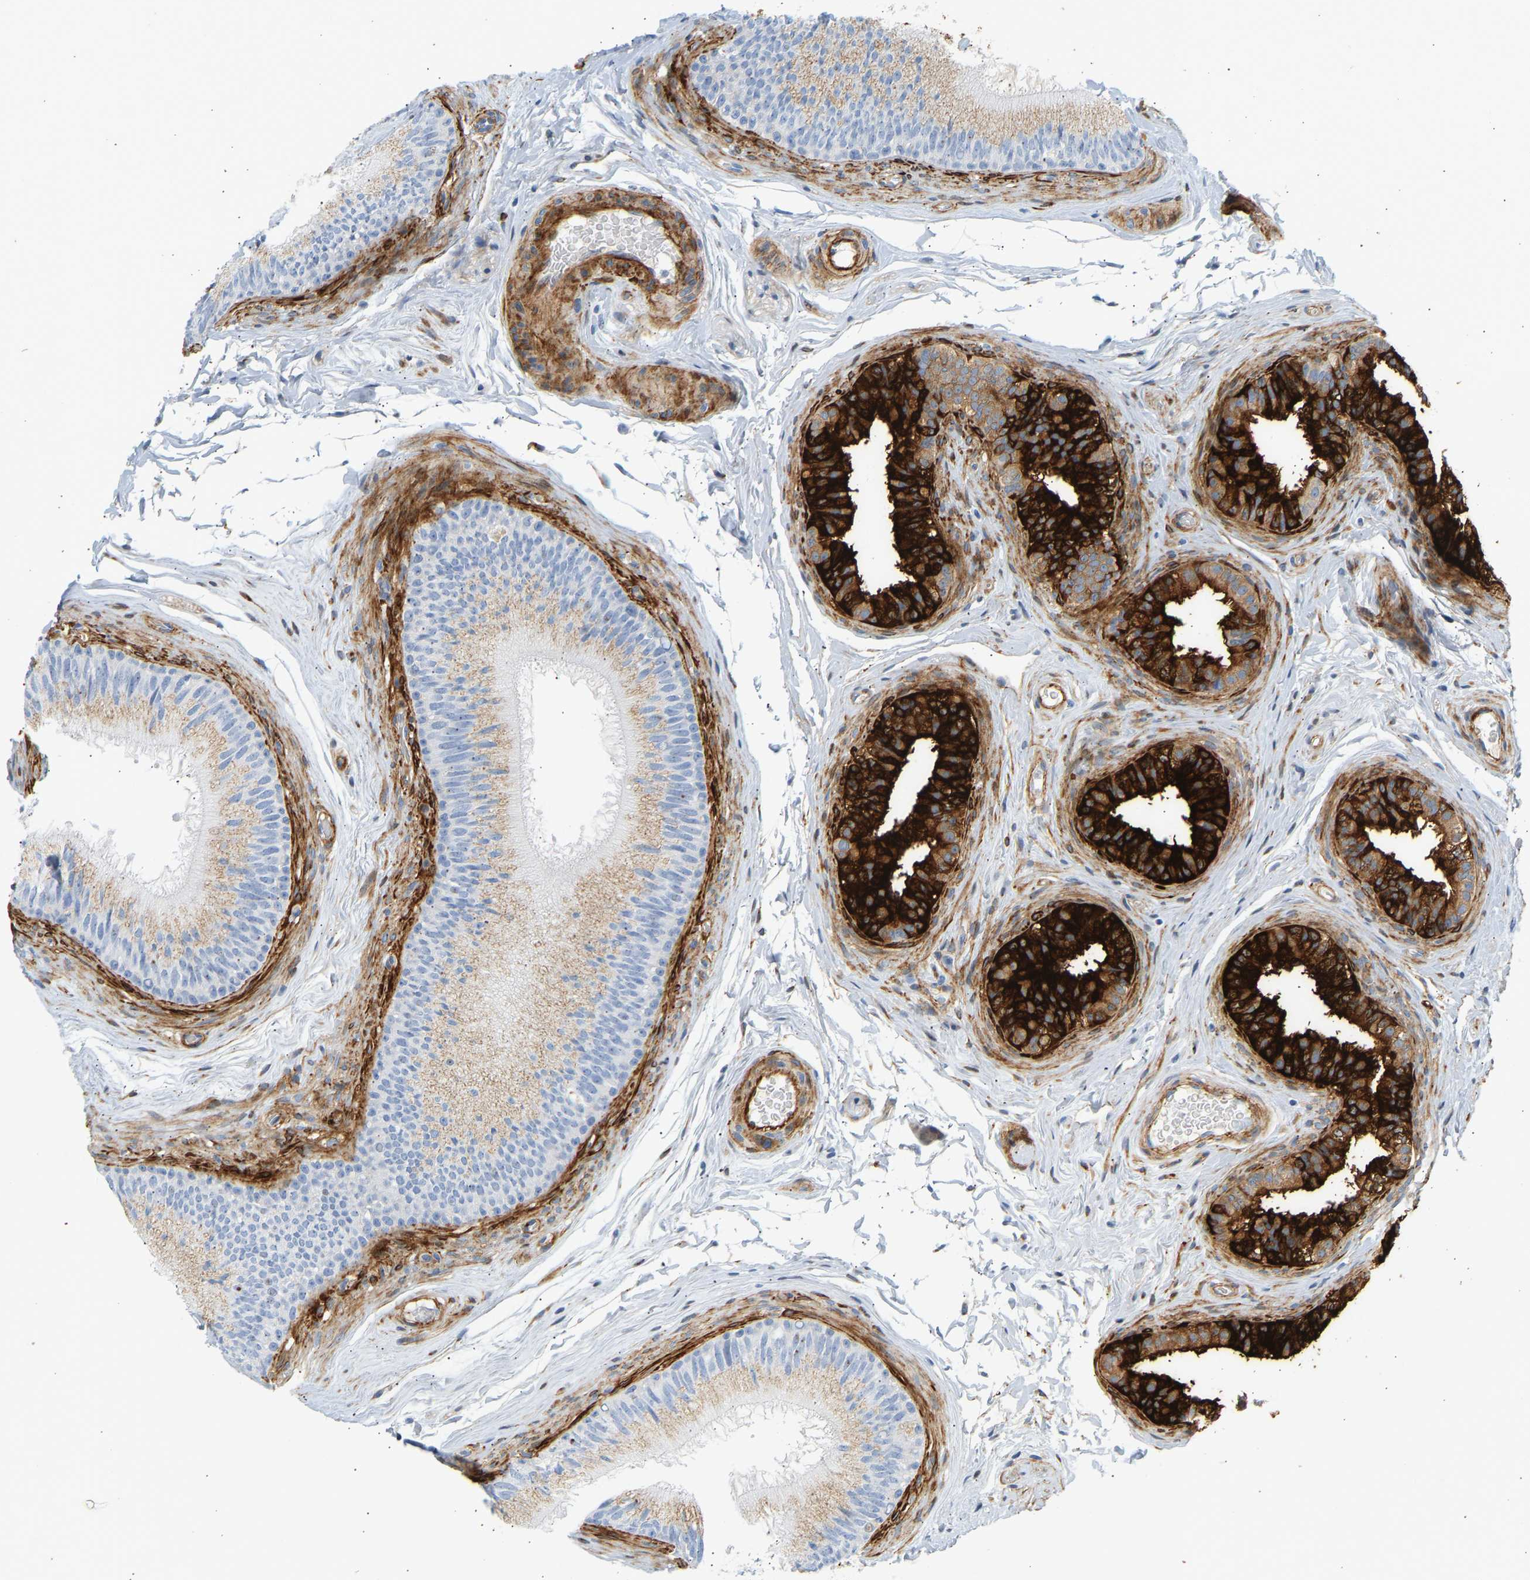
{"staining": {"intensity": "moderate", "quantity": ">75%", "location": "cytoplasmic/membranous"}, "tissue": "epididymis", "cell_type": "Glandular cells", "image_type": "normal", "snomed": [{"axis": "morphology", "description": "Normal tissue, NOS"}, {"axis": "topography", "description": "Testis"}, {"axis": "topography", "description": "Epididymis"}], "caption": "Glandular cells display medium levels of moderate cytoplasmic/membranous staining in approximately >75% of cells in normal human epididymis. The staining was performed using DAB, with brown indicating positive protein expression. Nuclei are stained blue with hematoxylin.", "gene": "SLC30A7", "patient": {"sex": "male", "age": 36}}